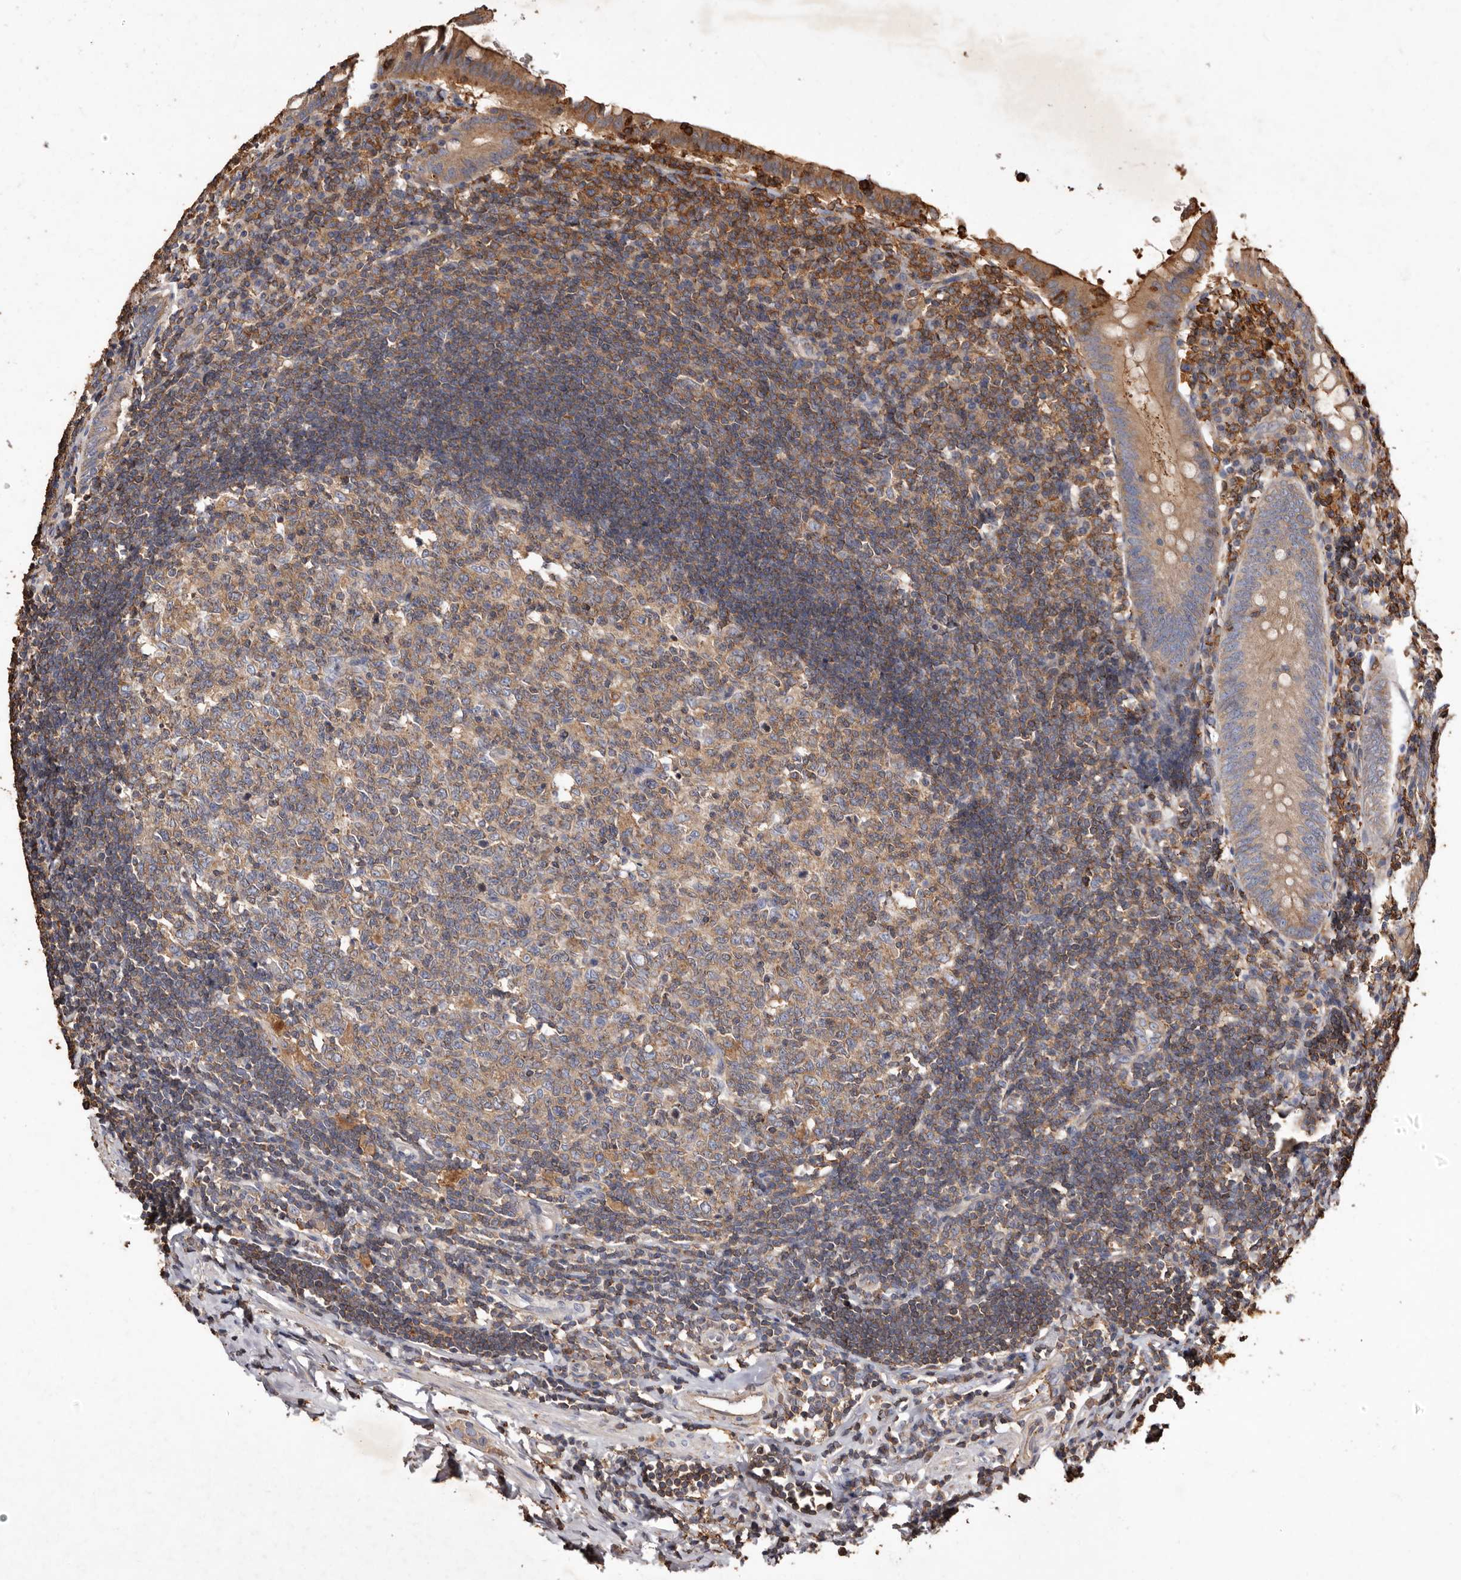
{"staining": {"intensity": "moderate", "quantity": ">75%", "location": "cytoplasmic/membranous"}, "tissue": "appendix", "cell_type": "Glandular cells", "image_type": "normal", "snomed": [{"axis": "morphology", "description": "Normal tissue, NOS"}, {"axis": "topography", "description": "Appendix"}], "caption": "Protein analysis of normal appendix shows moderate cytoplasmic/membranous expression in about >75% of glandular cells.", "gene": "COQ8B", "patient": {"sex": "female", "age": 54}}